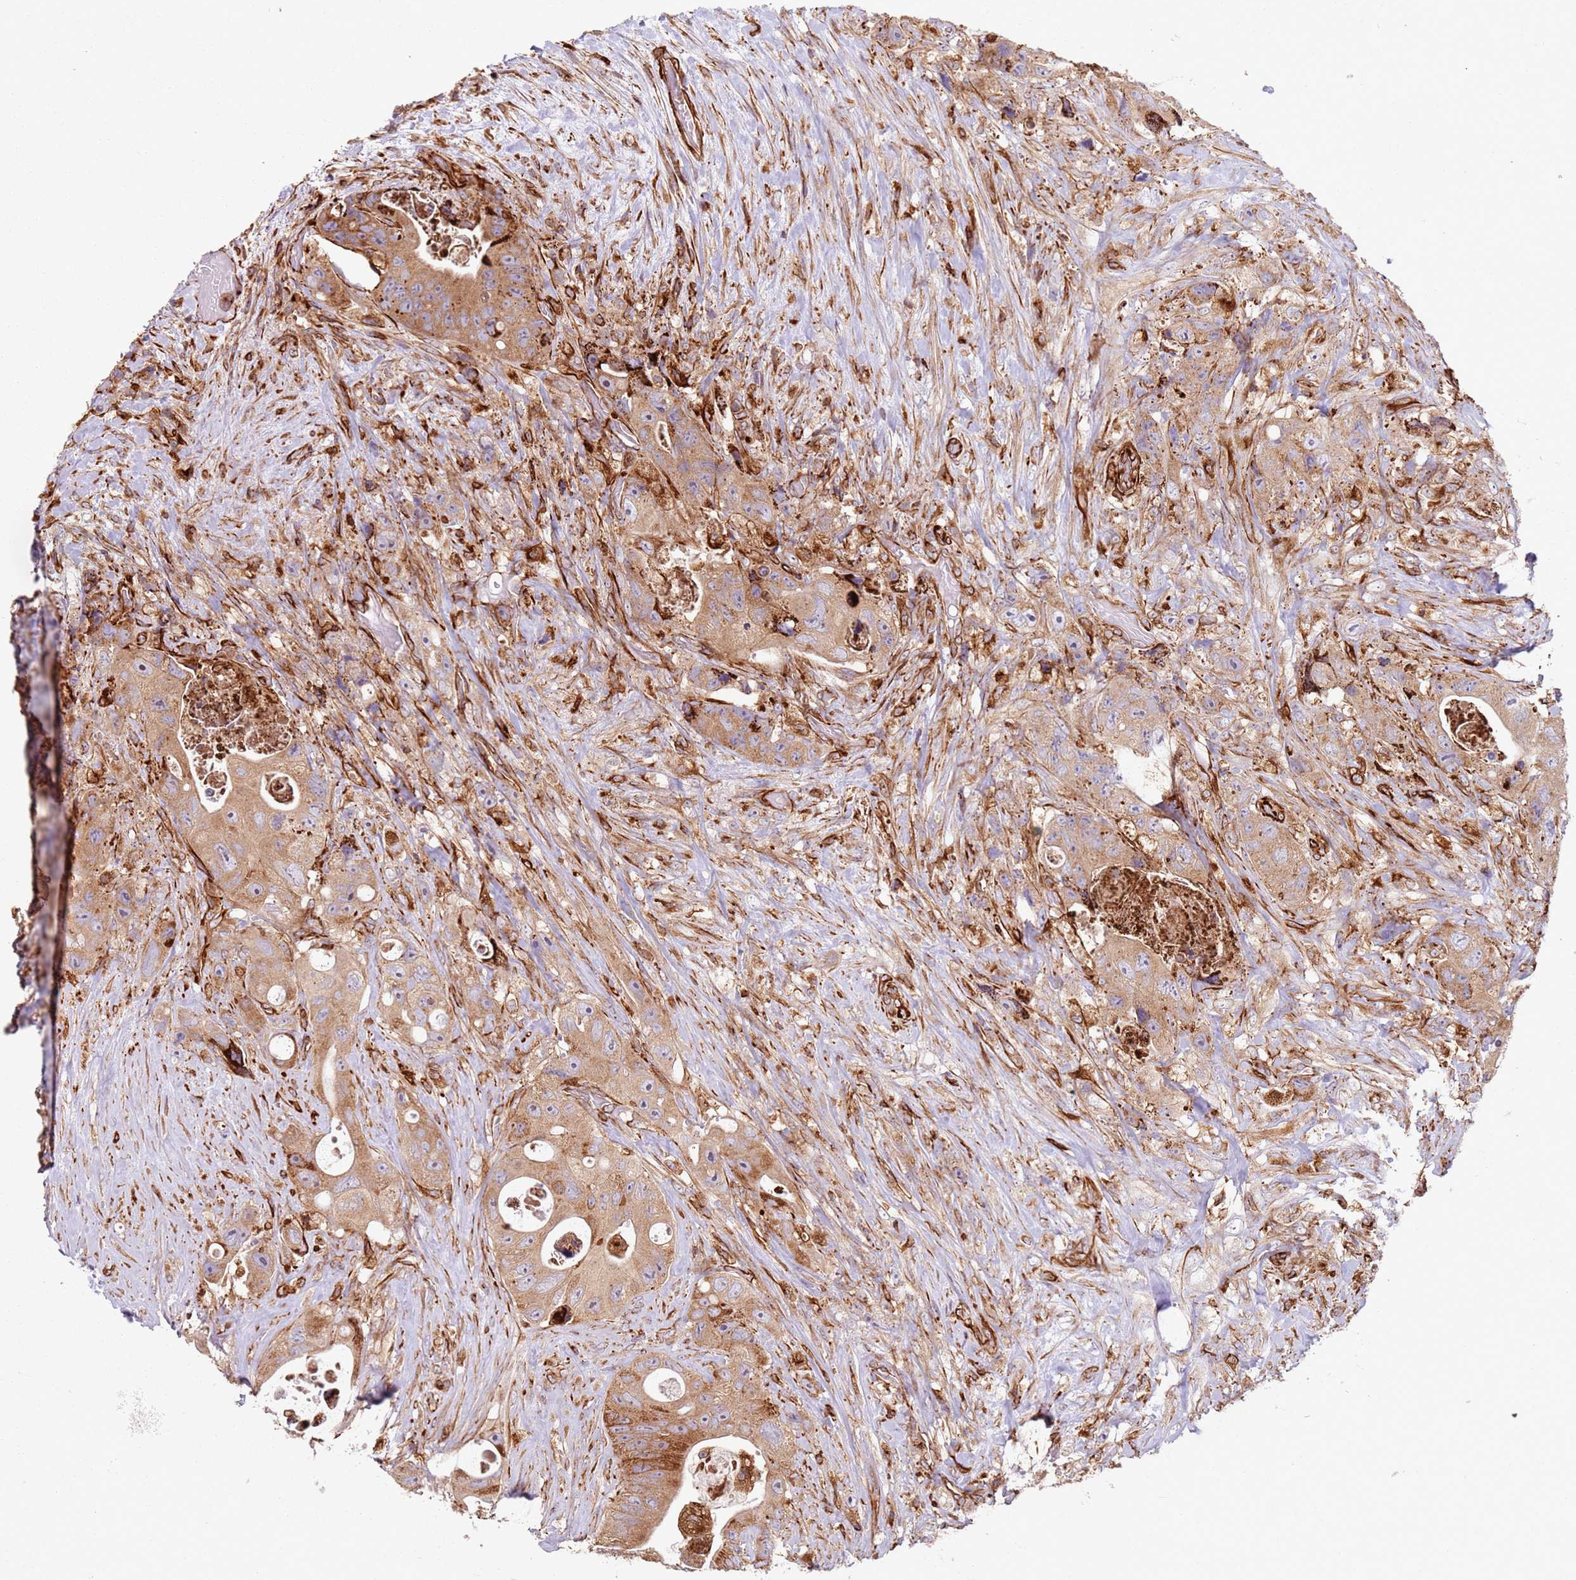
{"staining": {"intensity": "moderate", "quantity": ">75%", "location": "cytoplasmic/membranous"}, "tissue": "colorectal cancer", "cell_type": "Tumor cells", "image_type": "cancer", "snomed": [{"axis": "morphology", "description": "Adenocarcinoma, NOS"}, {"axis": "topography", "description": "Colon"}], "caption": "IHC (DAB (3,3'-diaminobenzidine)) staining of human colorectal cancer (adenocarcinoma) displays moderate cytoplasmic/membranous protein positivity in about >75% of tumor cells.", "gene": "SNAPIN", "patient": {"sex": "female", "age": 46}}